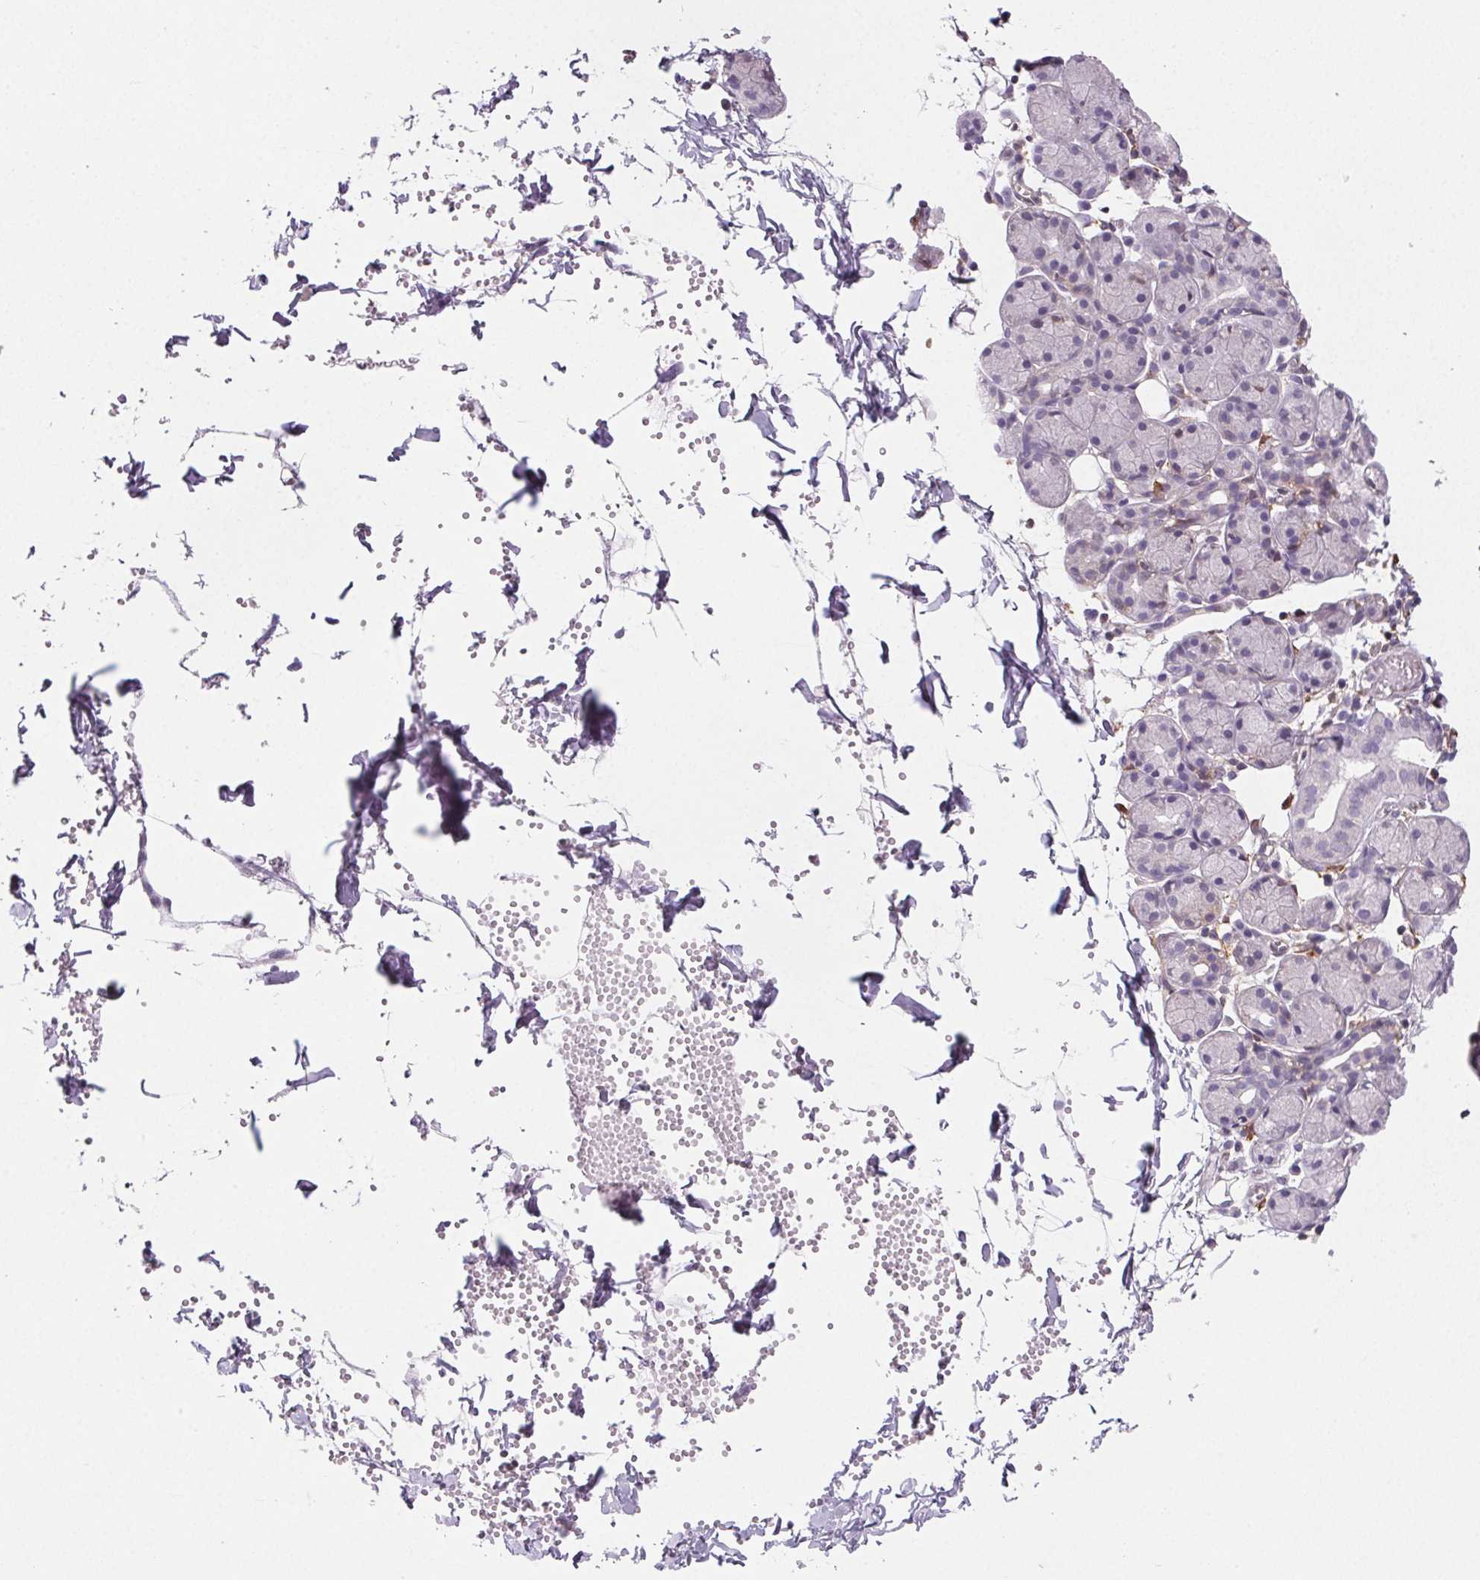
{"staining": {"intensity": "weak", "quantity": "<25%", "location": "cytoplasmic/membranous"}, "tissue": "salivary gland", "cell_type": "Glandular cells", "image_type": "normal", "snomed": [{"axis": "morphology", "description": "Normal tissue, NOS"}, {"axis": "morphology", "description": "Inflammation, NOS"}, {"axis": "topography", "description": "Lymph node"}, {"axis": "topography", "description": "Salivary gland"}], "caption": "A photomicrograph of salivary gland stained for a protein displays no brown staining in glandular cells.", "gene": "GBP1", "patient": {"sex": "male", "age": 3}}